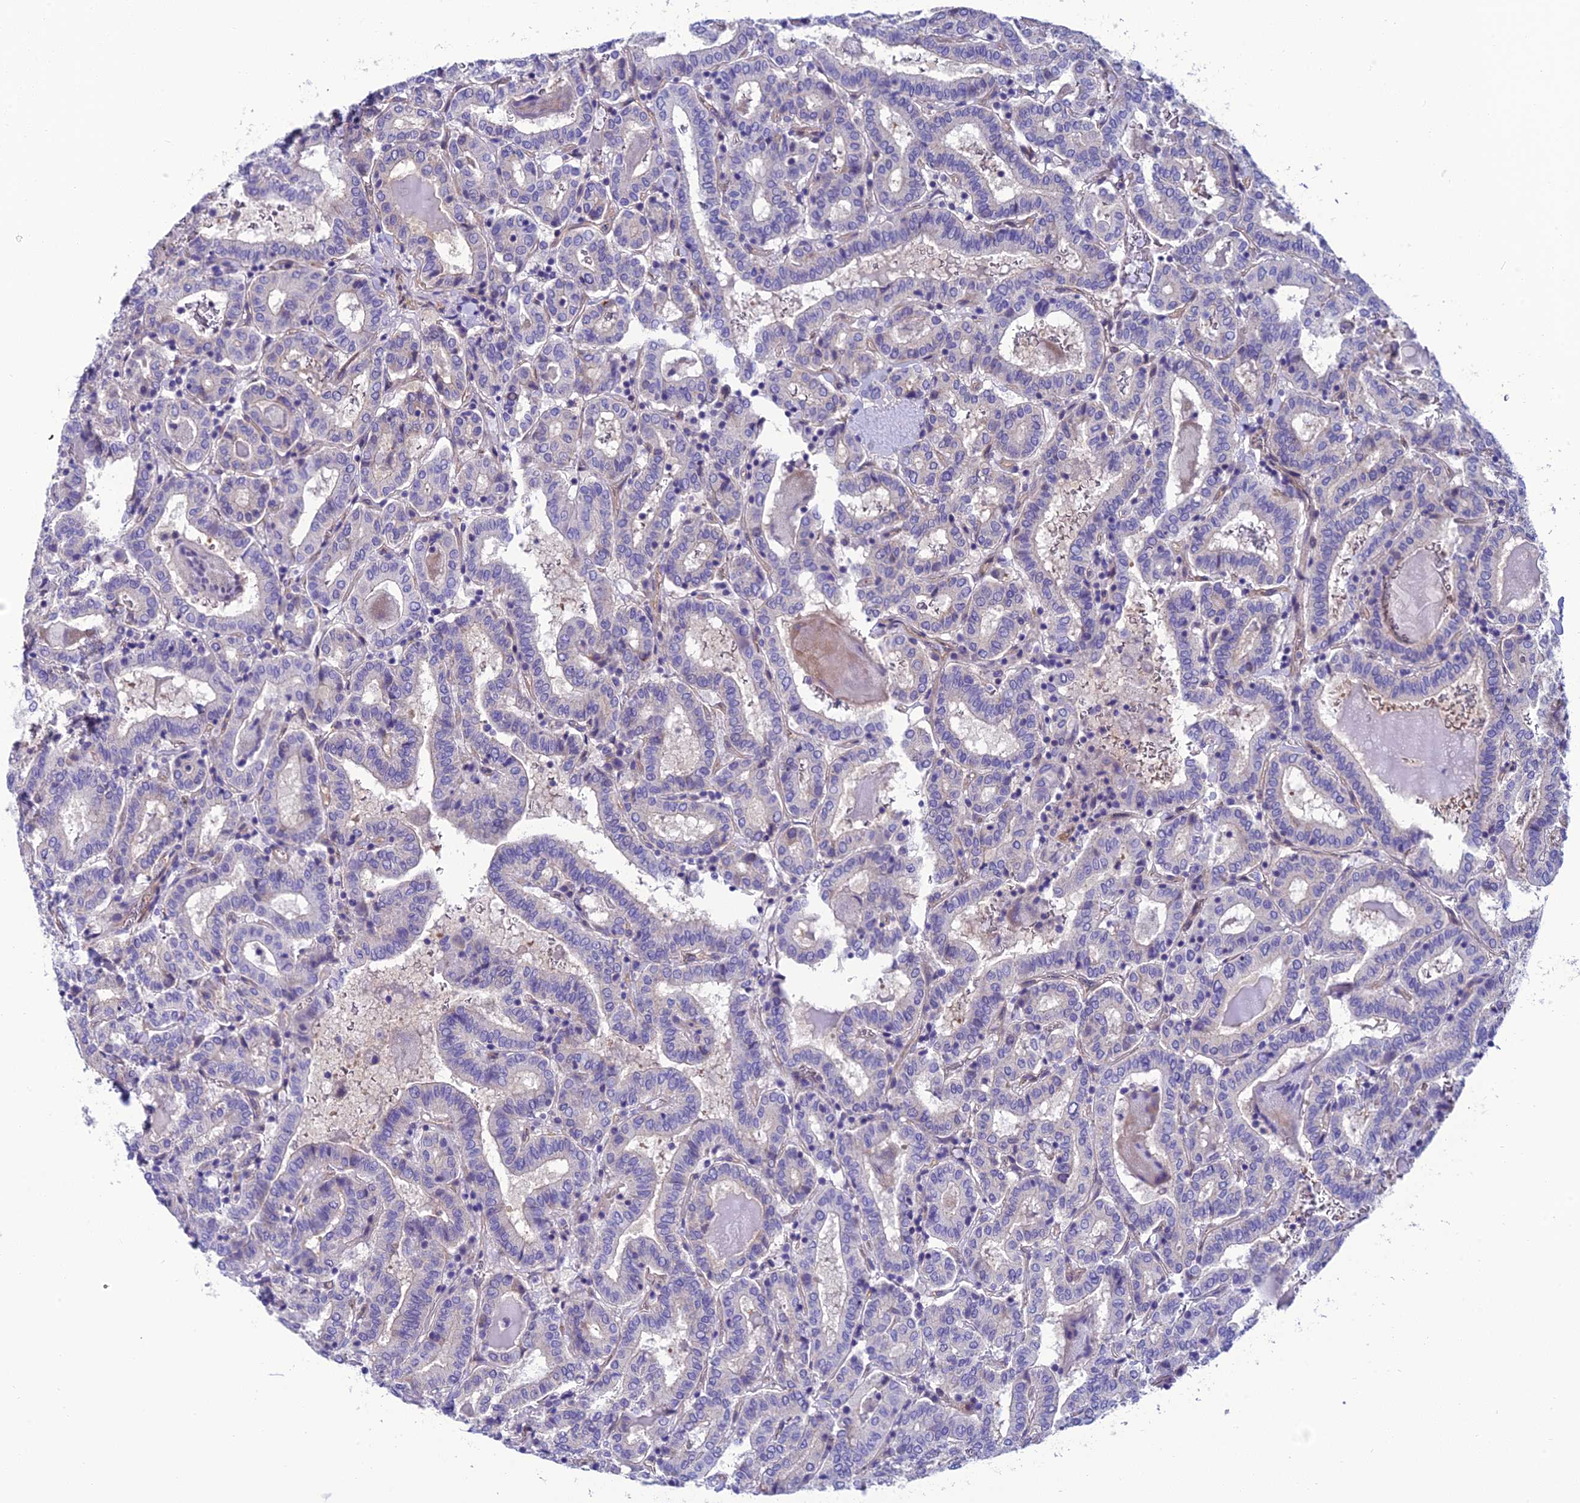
{"staining": {"intensity": "negative", "quantity": "none", "location": "none"}, "tissue": "thyroid cancer", "cell_type": "Tumor cells", "image_type": "cancer", "snomed": [{"axis": "morphology", "description": "Papillary adenocarcinoma, NOS"}, {"axis": "topography", "description": "Thyroid gland"}], "caption": "Tumor cells show no significant protein staining in papillary adenocarcinoma (thyroid).", "gene": "PPFIA3", "patient": {"sex": "female", "age": 72}}